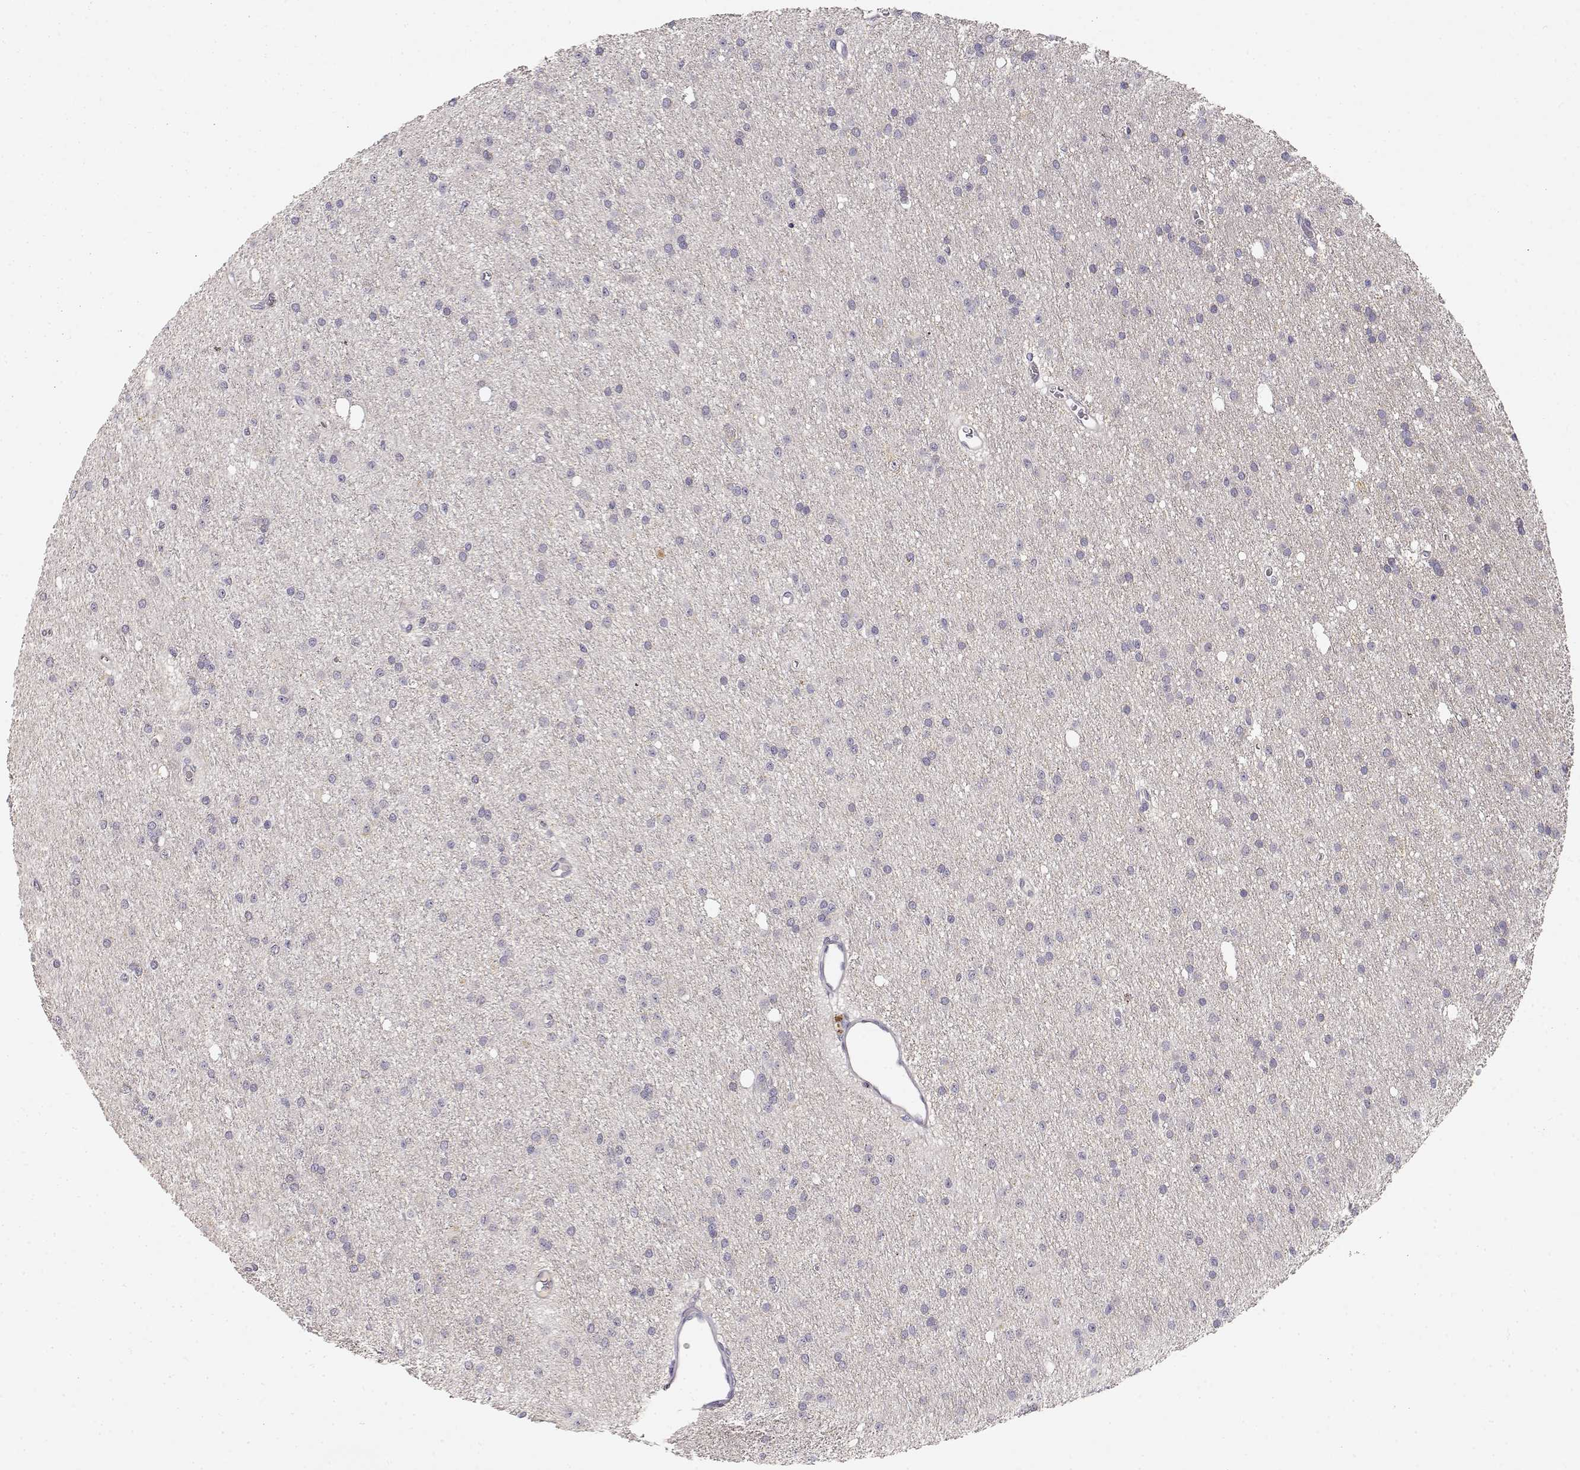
{"staining": {"intensity": "negative", "quantity": "none", "location": "none"}, "tissue": "glioma", "cell_type": "Tumor cells", "image_type": "cancer", "snomed": [{"axis": "morphology", "description": "Glioma, malignant, Low grade"}, {"axis": "topography", "description": "Brain"}], "caption": "The IHC micrograph has no significant staining in tumor cells of malignant glioma (low-grade) tissue.", "gene": "EAF2", "patient": {"sex": "male", "age": 27}}